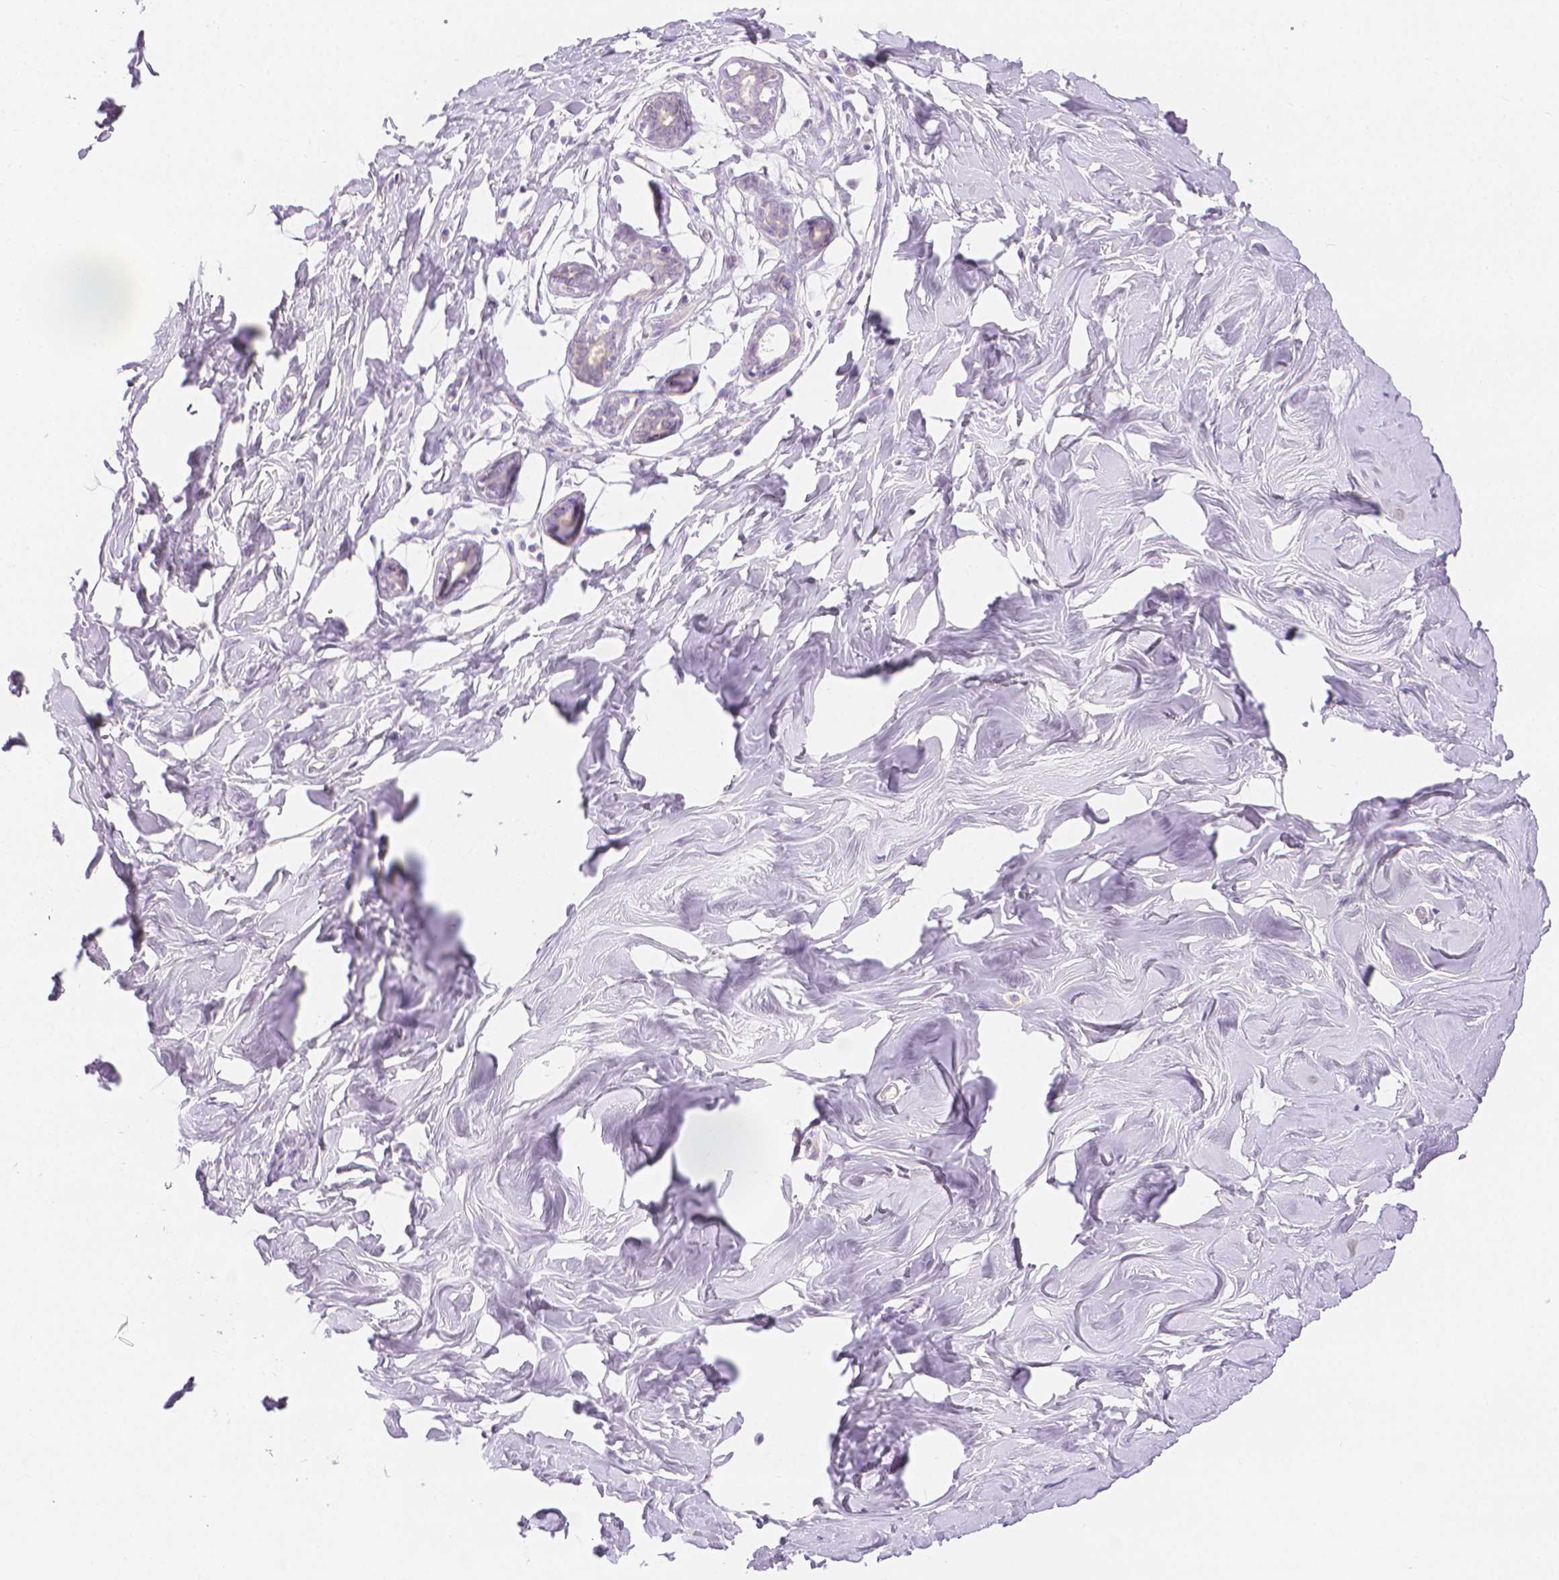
{"staining": {"intensity": "negative", "quantity": "none", "location": "none"}, "tissue": "breast", "cell_type": "Adipocytes", "image_type": "normal", "snomed": [{"axis": "morphology", "description": "Normal tissue, NOS"}, {"axis": "topography", "description": "Breast"}], "caption": "Immunohistochemistry micrograph of benign human breast stained for a protein (brown), which displays no staining in adipocytes.", "gene": "SLC27A5", "patient": {"sex": "female", "age": 27}}